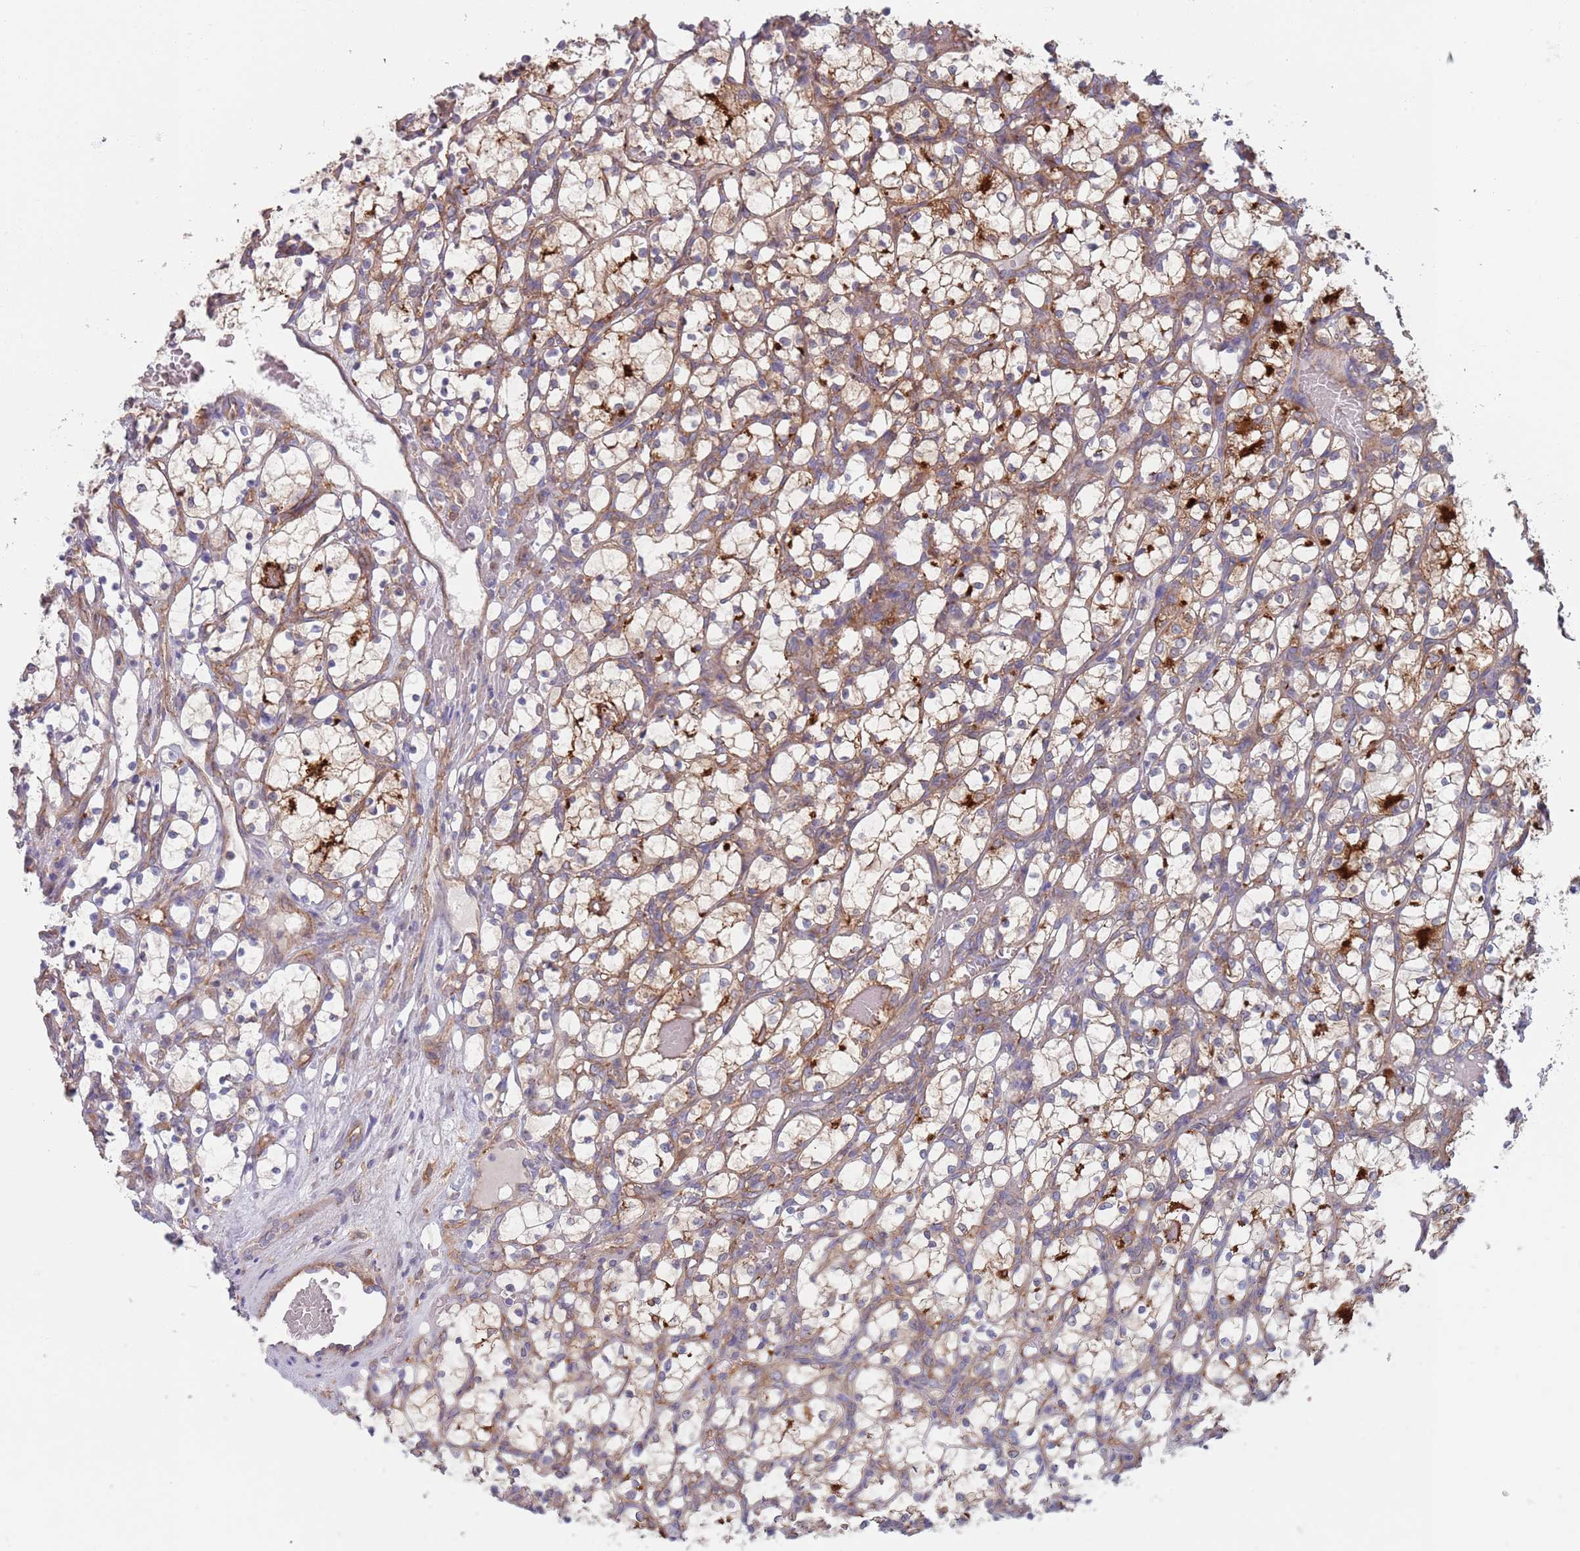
{"staining": {"intensity": "weak", "quantity": ">75%", "location": "cytoplasmic/membranous"}, "tissue": "renal cancer", "cell_type": "Tumor cells", "image_type": "cancer", "snomed": [{"axis": "morphology", "description": "Adenocarcinoma, NOS"}, {"axis": "topography", "description": "Kidney"}], "caption": "The photomicrograph displays immunohistochemical staining of renal cancer. There is weak cytoplasmic/membranous staining is identified in about >75% of tumor cells. The staining is performed using DAB (3,3'-diaminobenzidine) brown chromogen to label protein expression. The nuclei are counter-stained blue using hematoxylin.", "gene": "APPL2", "patient": {"sex": "female", "age": 69}}